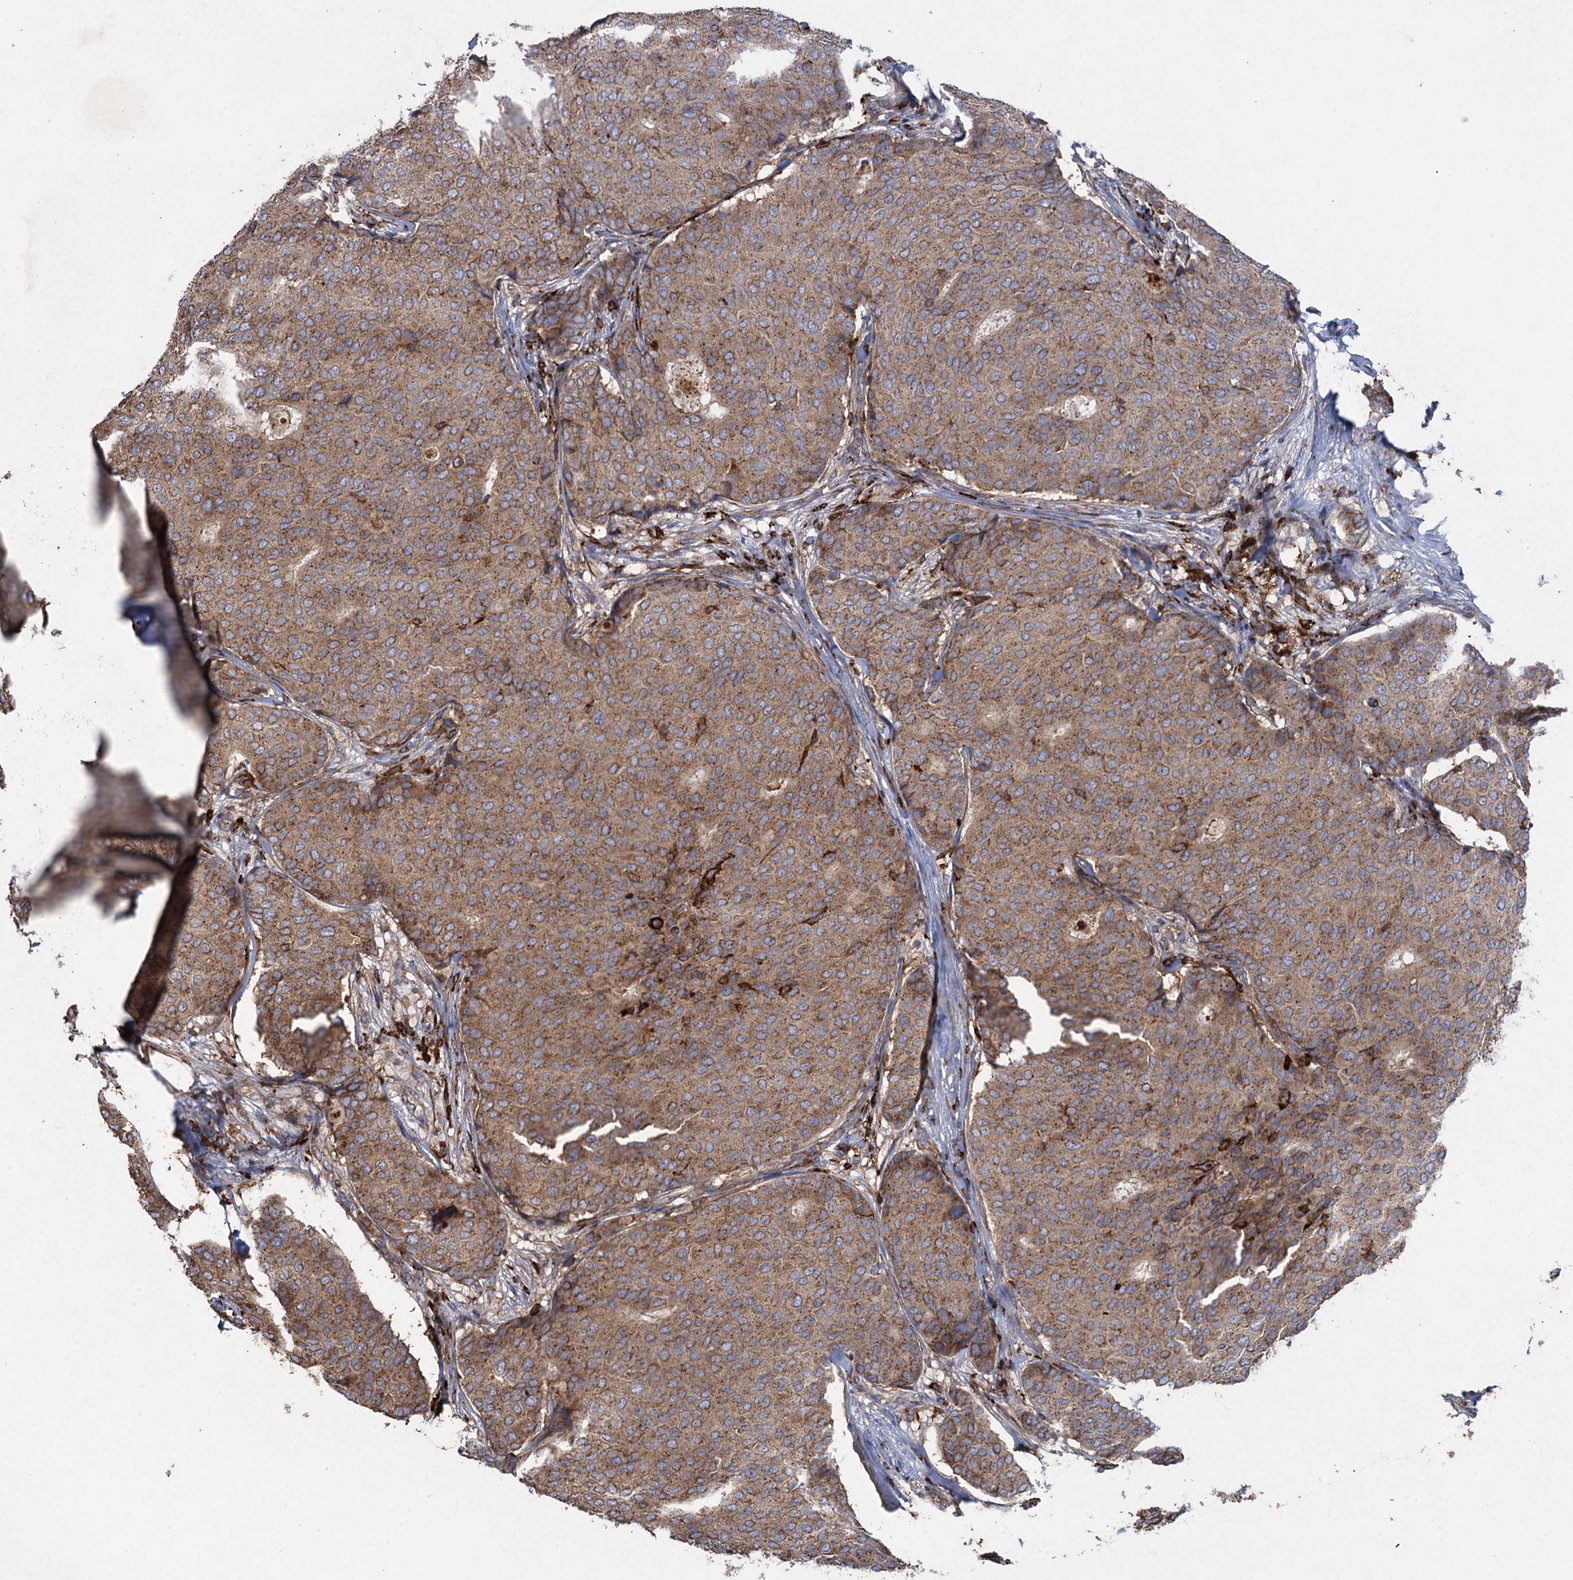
{"staining": {"intensity": "moderate", "quantity": ">75%", "location": "cytoplasmic/membranous"}, "tissue": "breast cancer", "cell_type": "Tumor cells", "image_type": "cancer", "snomed": [{"axis": "morphology", "description": "Duct carcinoma"}, {"axis": "topography", "description": "Breast"}], "caption": "Moderate cytoplasmic/membranous positivity is seen in about >75% of tumor cells in breast infiltrating ductal carcinoma. The protein is stained brown, and the nuclei are stained in blue (DAB (3,3'-diaminobenzidine) IHC with brightfield microscopy, high magnification).", "gene": "TXNDC11", "patient": {"sex": "female", "age": 75}}